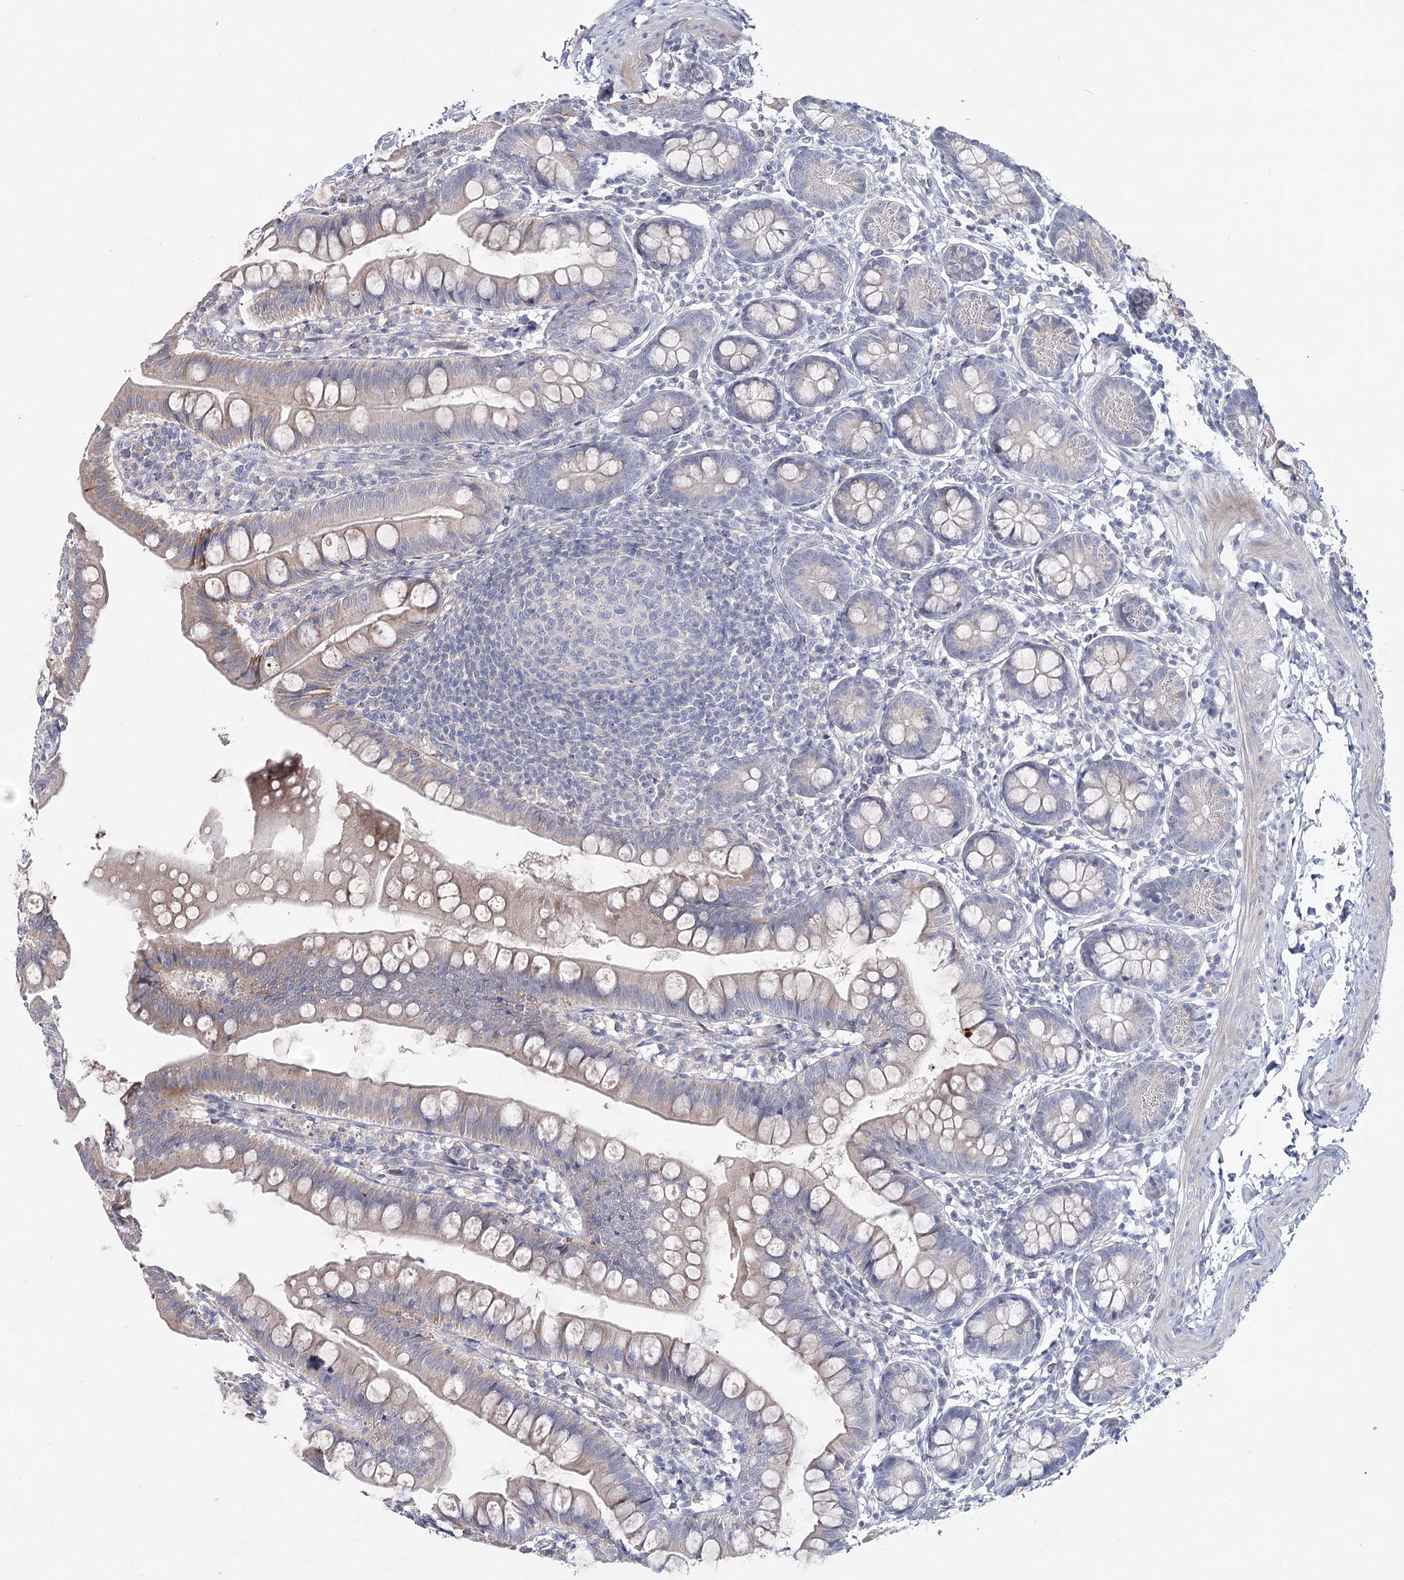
{"staining": {"intensity": "weak", "quantity": "<25%", "location": "cytoplasmic/membranous"}, "tissue": "small intestine", "cell_type": "Glandular cells", "image_type": "normal", "snomed": [{"axis": "morphology", "description": "Normal tissue, NOS"}, {"axis": "topography", "description": "Small intestine"}], "caption": "Immunohistochemistry histopathology image of normal small intestine stained for a protein (brown), which demonstrates no positivity in glandular cells.", "gene": "MAP3K13", "patient": {"sex": "male", "age": 7}}